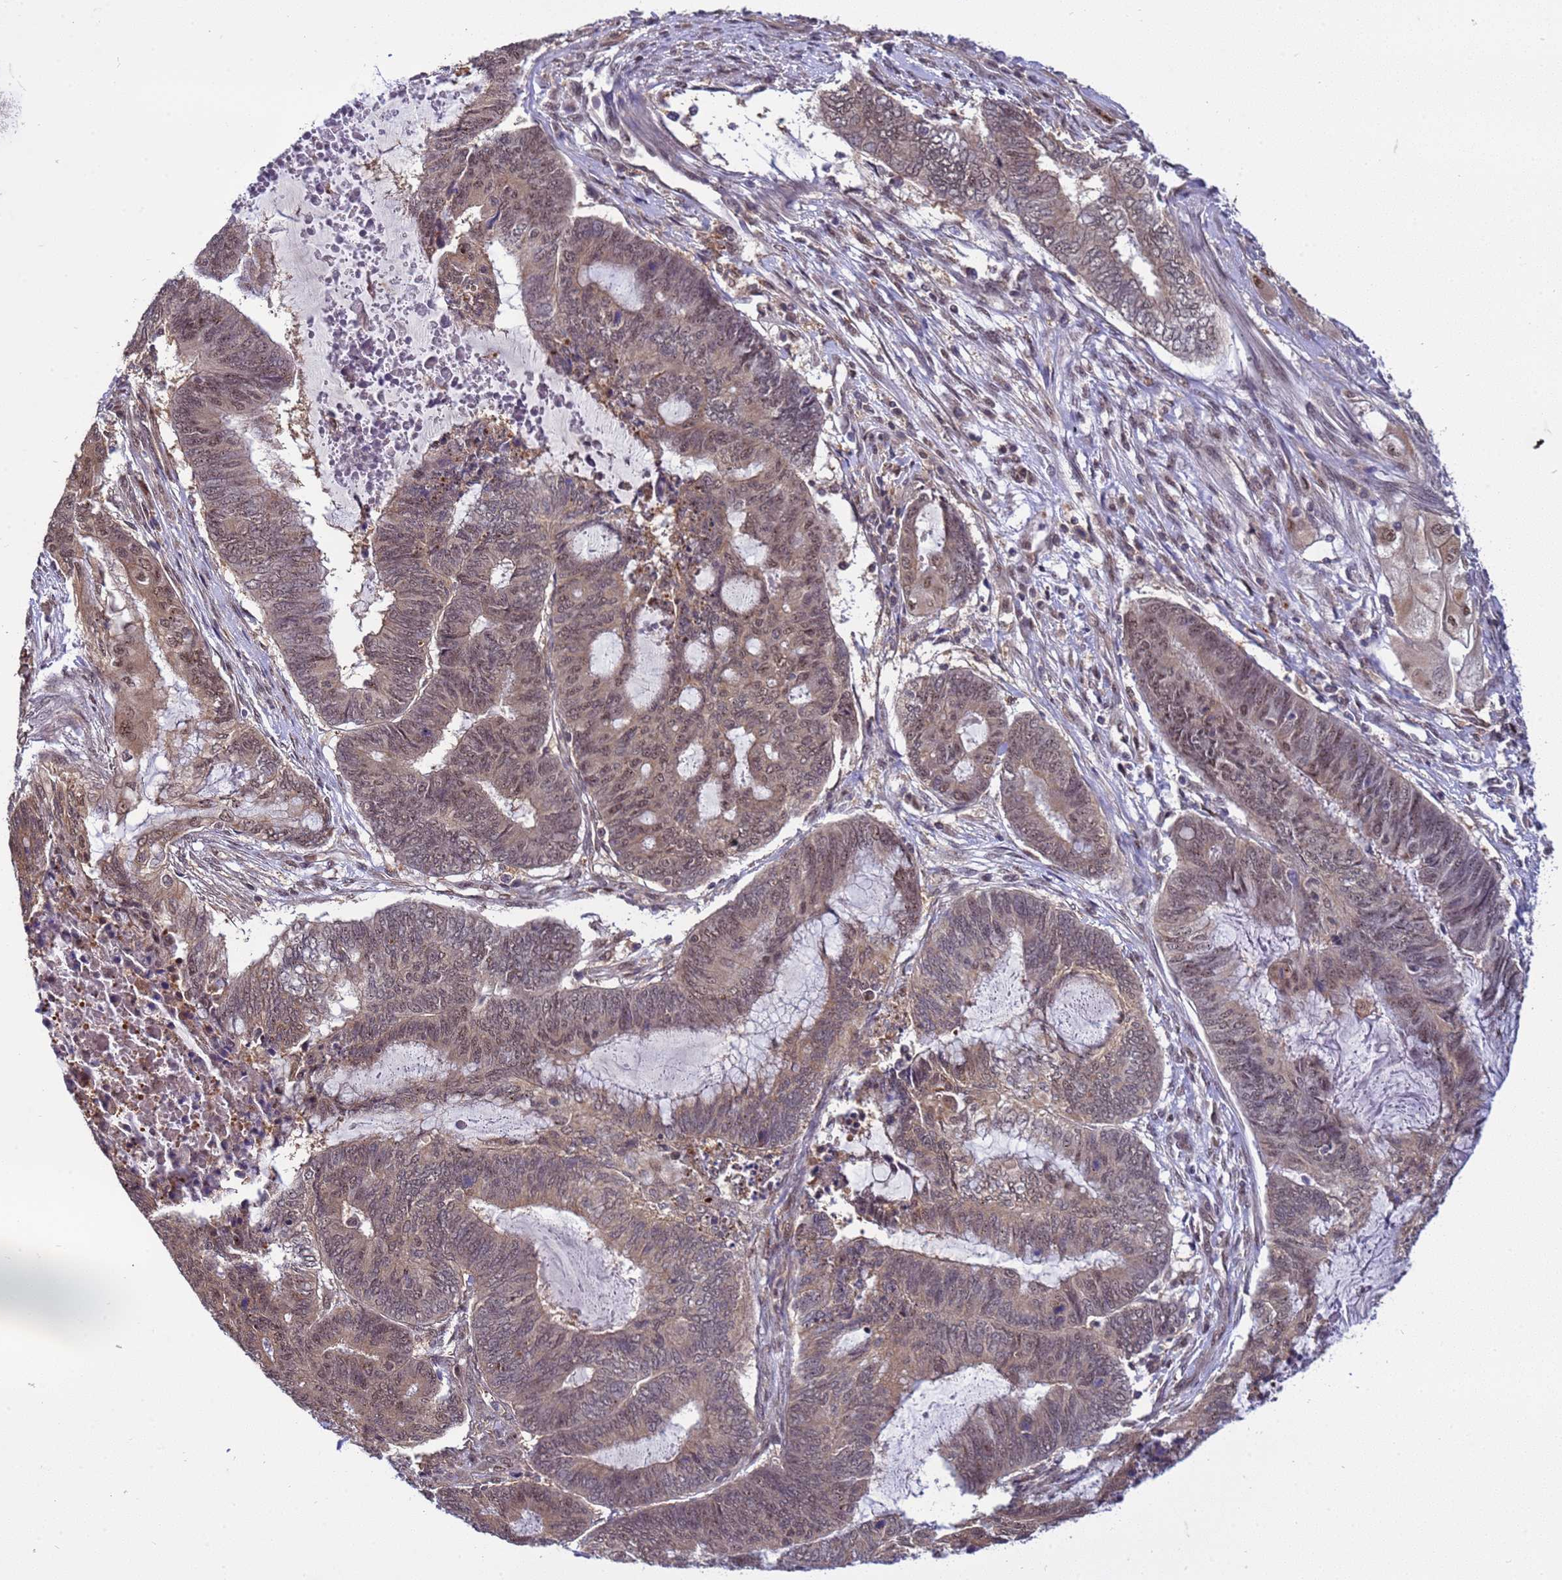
{"staining": {"intensity": "moderate", "quantity": "25%-75%", "location": "cytoplasmic/membranous,nuclear"}, "tissue": "endometrial cancer", "cell_type": "Tumor cells", "image_type": "cancer", "snomed": [{"axis": "morphology", "description": "Adenocarcinoma, NOS"}, {"axis": "topography", "description": "Uterus"}, {"axis": "topography", "description": "Endometrium"}], "caption": "Endometrial cancer was stained to show a protein in brown. There is medium levels of moderate cytoplasmic/membranous and nuclear expression in approximately 25%-75% of tumor cells.", "gene": "GEN1", "patient": {"sex": "female", "age": 70}}